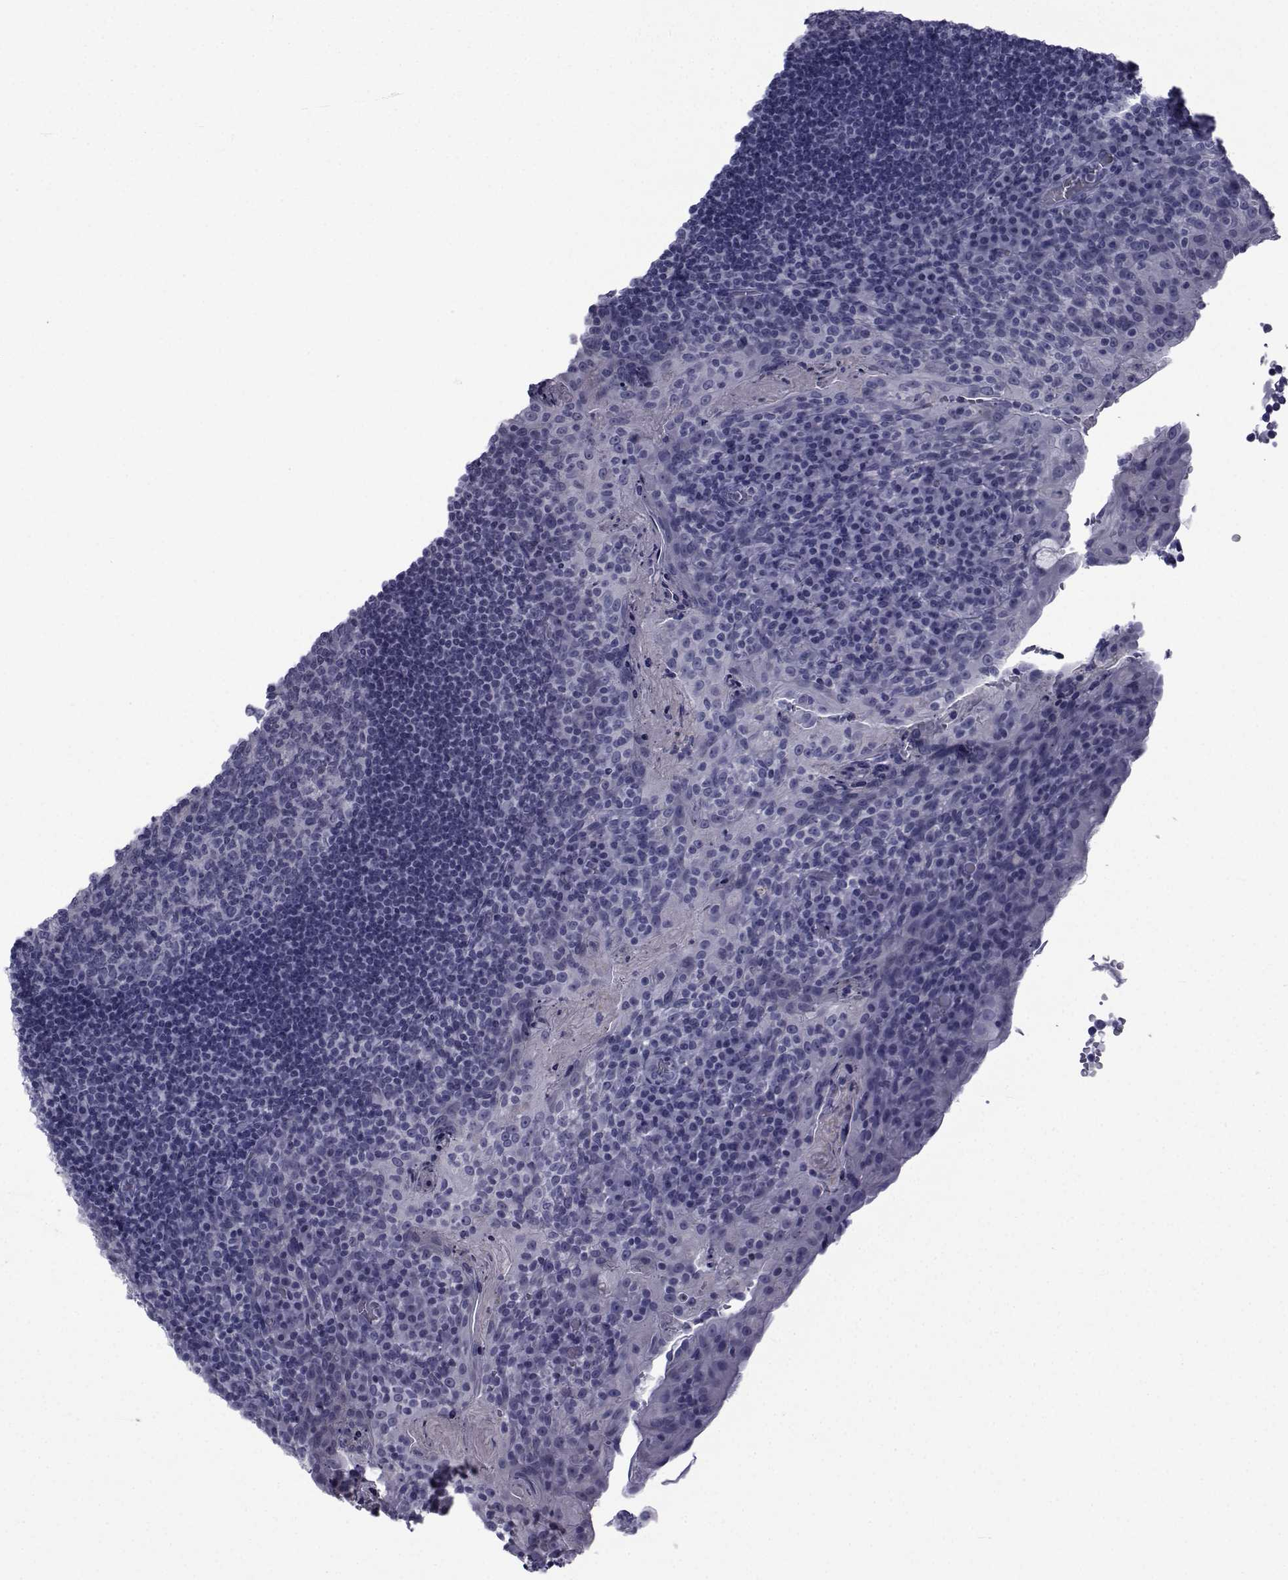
{"staining": {"intensity": "negative", "quantity": "none", "location": "none"}, "tissue": "tonsil", "cell_type": "Germinal center cells", "image_type": "normal", "snomed": [{"axis": "morphology", "description": "Normal tissue, NOS"}, {"axis": "topography", "description": "Tonsil"}], "caption": "Immunohistochemistry photomicrograph of unremarkable tonsil: human tonsil stained with DAB exhibits no significant protein expression in germinal center cells. (Brightfield microscopy of DAB (3,3'-diaminobenzidine) IHC at high magnification).", "gene": "PDE6G", "patient": {"sex": "male", "age": 17}}